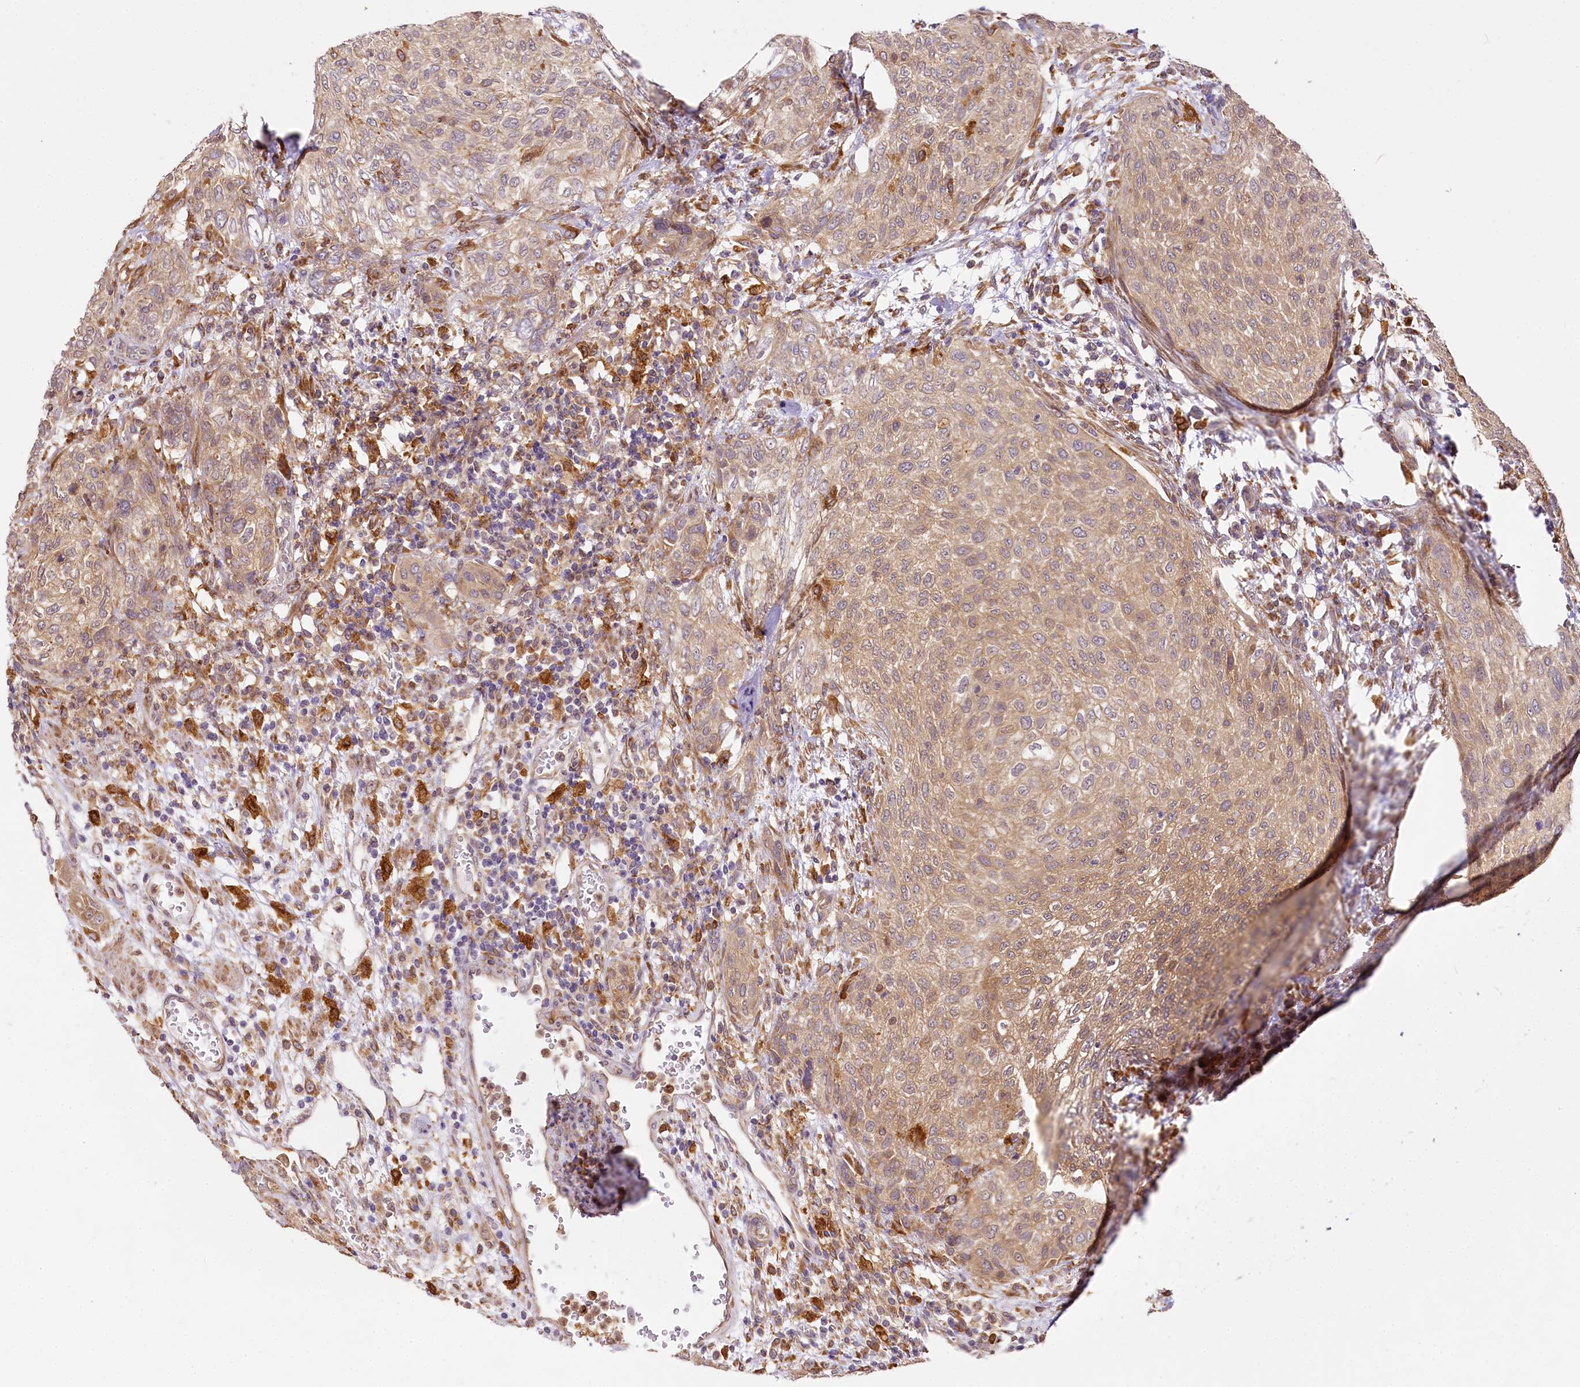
{"staining": {"intensity": "moderate", "quantity": ">75%", "location": "cytoplasmic/membranous"}, "tissue": "urothelial cancer", "cell_type": "Tumor cells", "image_type": "cancer", "snomed": [{"axis": "morphology", "description": "Urothelial carcinoma, High grade"}, {"axis": "topography", "description": "Urinary bladder"}], "caption": "IHC of high-grade urothelial carcinoma demonstrates medium levels of moderate cytoplasmic/membranous positivity in approximately >75% of tumor cells.", "gene": "PPIP5K2", "patient": {"sex": "male", "age": 35}}